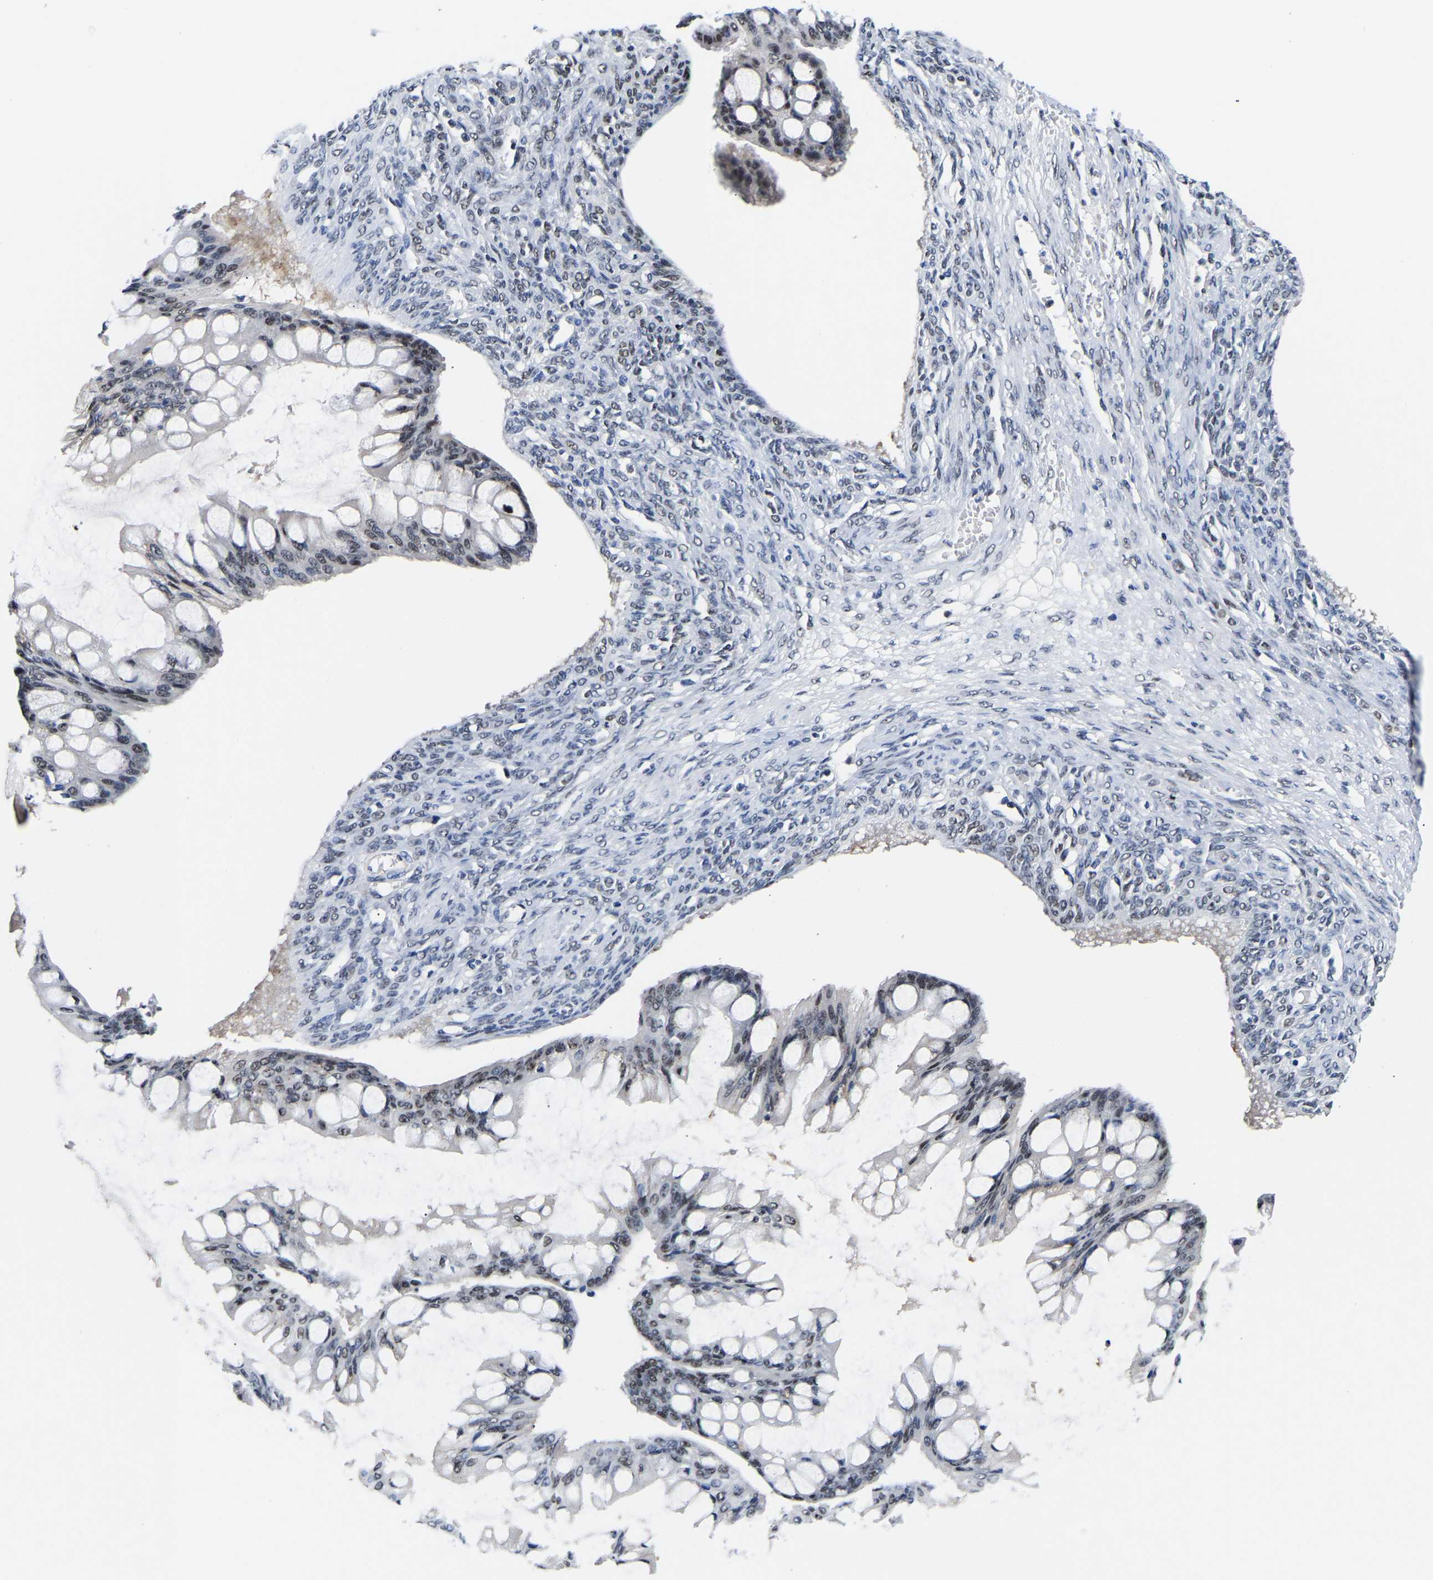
{"staining": {"intensity": "weak", "quantity": "25%-75%", "location": "nuclear"}, "tissue": "ovarian cancer", "cell_type": "Tumor cells", "image_type": "cancer", "snomed": [{"axis": "morphology", "description": "Cystadenocarcinoma, mucinous, NOS"}, {"axis": "topography", "description": "Ovary"}], "caption": "Approximately 25%-75% of tumor cells in human ovarian cancer reveal weak nuclear protein expression as visualized by brown immunohistochemical staining.", "gene": "PTRHD1", "patient": {"sex": "female", "age": 73}}